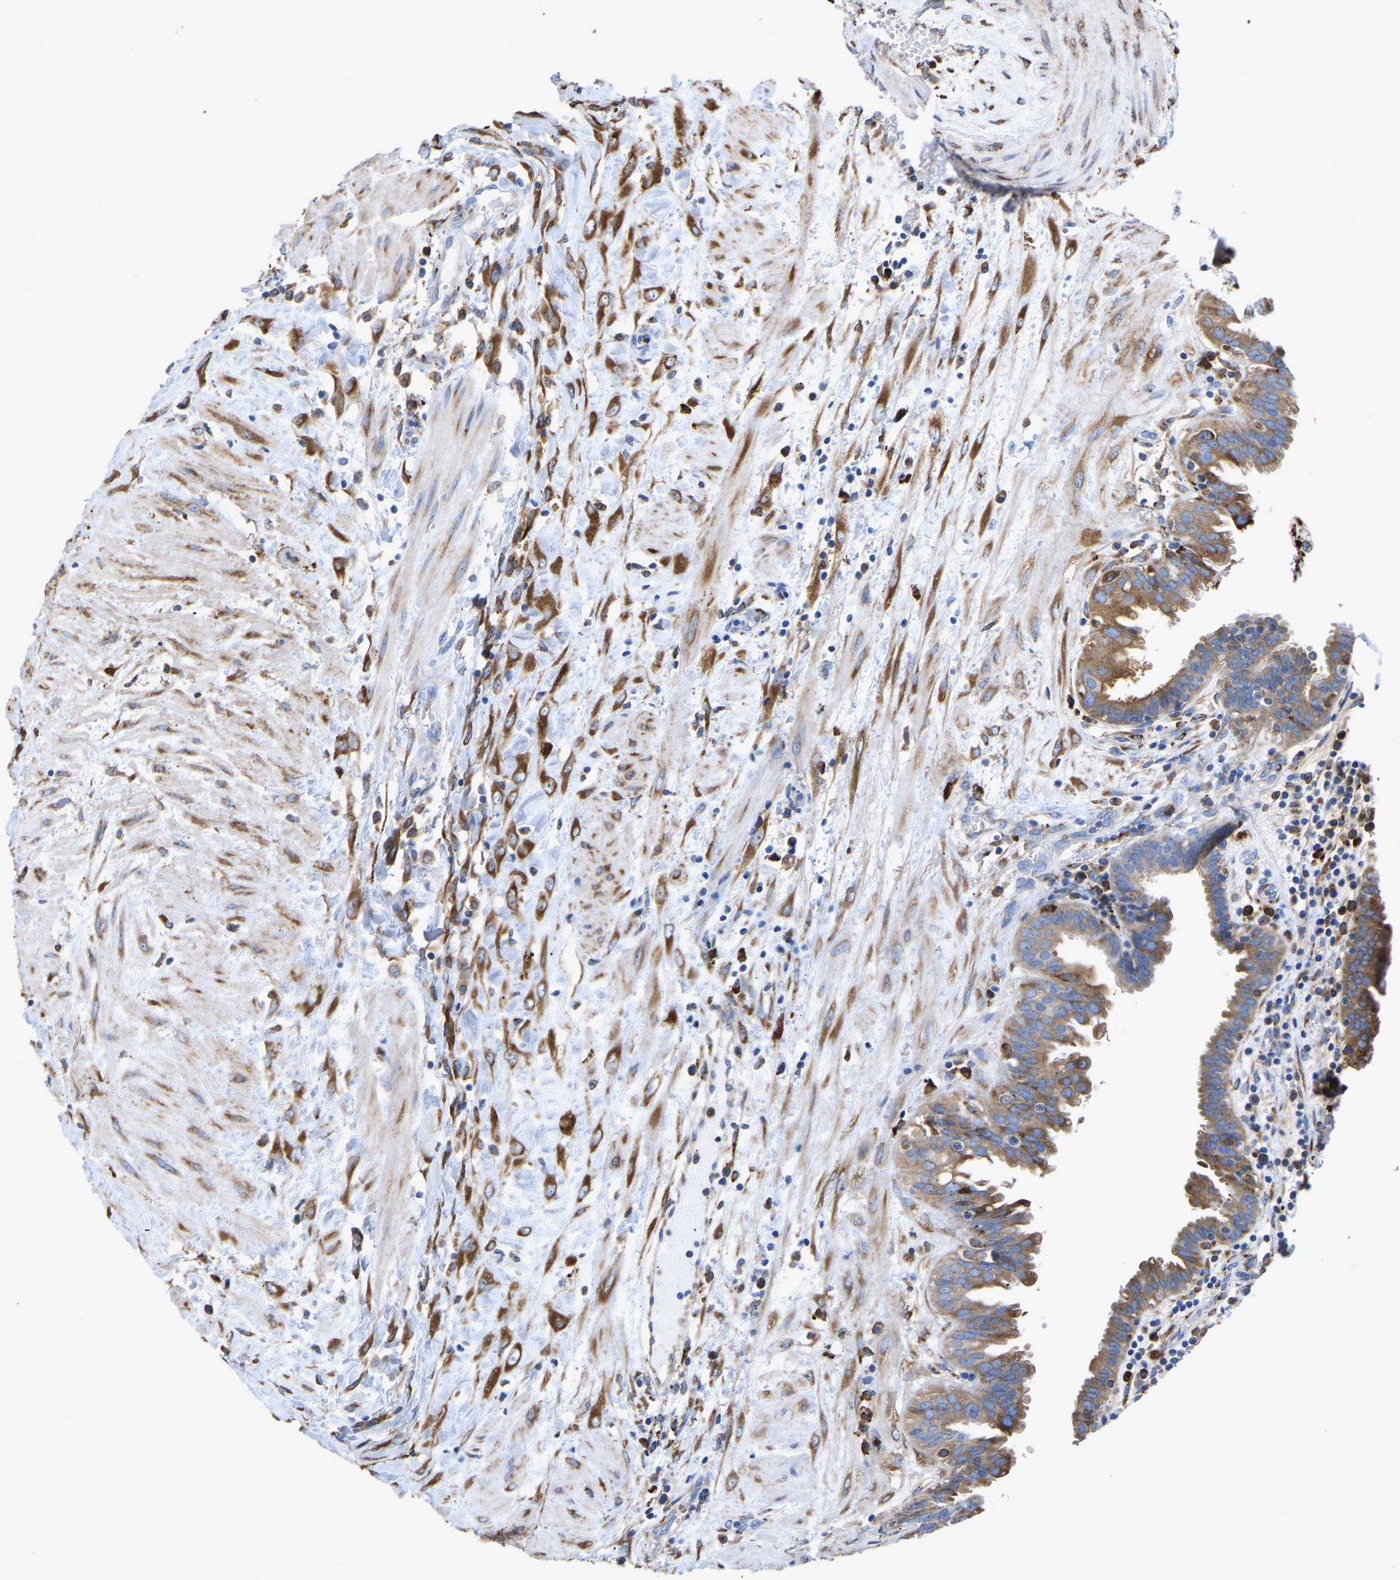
{"staining": {"intensity": "moderate", "quantity": ">75%", "location": "cytoplasmic/membranous"}, "tissue": "fallopian tube", "cell_type": "Glandular cells", "image_type": "normal", "snomed": [{"axis": "morphology", "description": "Normal tissue, NOS"}, {"axis": "topography", "description": "Fallopian tube"}, {"axis": "topography", "description": "Placenta"}], "caption": "Glandular cells reveal medium levels of moderate cytoplasmic/membranous staining in approximately >75% of cells in normal human fallopian tube.", "gene": "P4HB", "patient": {"sex": "female", "age": 32}}